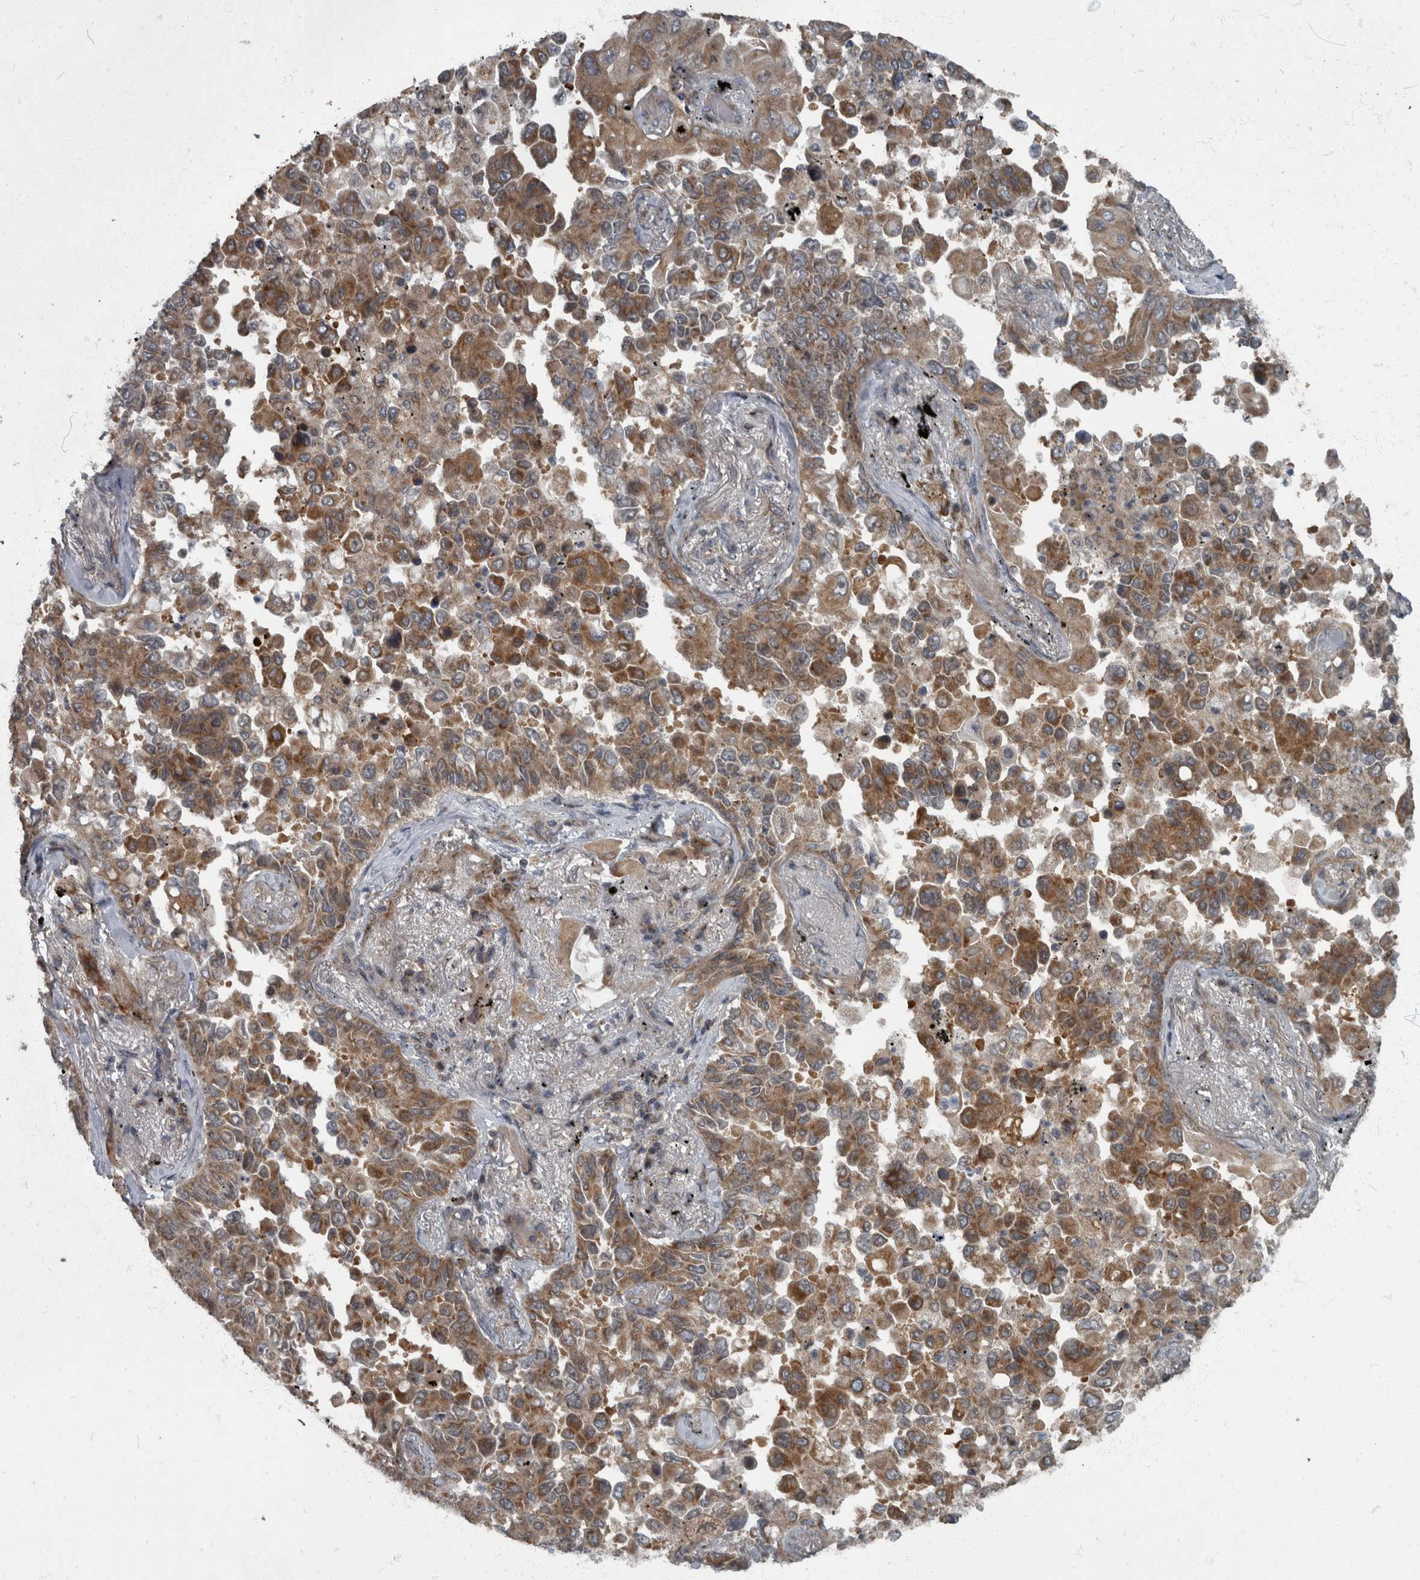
{"staining": {"intensity": "moderate", "quantity": ">75%", "location": "cytoplasmic/membranous"}, "tissue": "lung cancer", "cell_type": "Tumor cells", "image_type": "cancer", "snomed": [{"axis": "morphology", "description": "Adenocarcinoma, NOS"}, {"axis": "topography", "description": "Lung"}], "caption": "Human lung adenocarcinoma stained for a protein (brown) displays moderate cytoplasmic/membranous positive expression in approximately >75% of tumor cells.", "gene": "RABGGTB", "patient": {"sex": "female", "age": 67}}